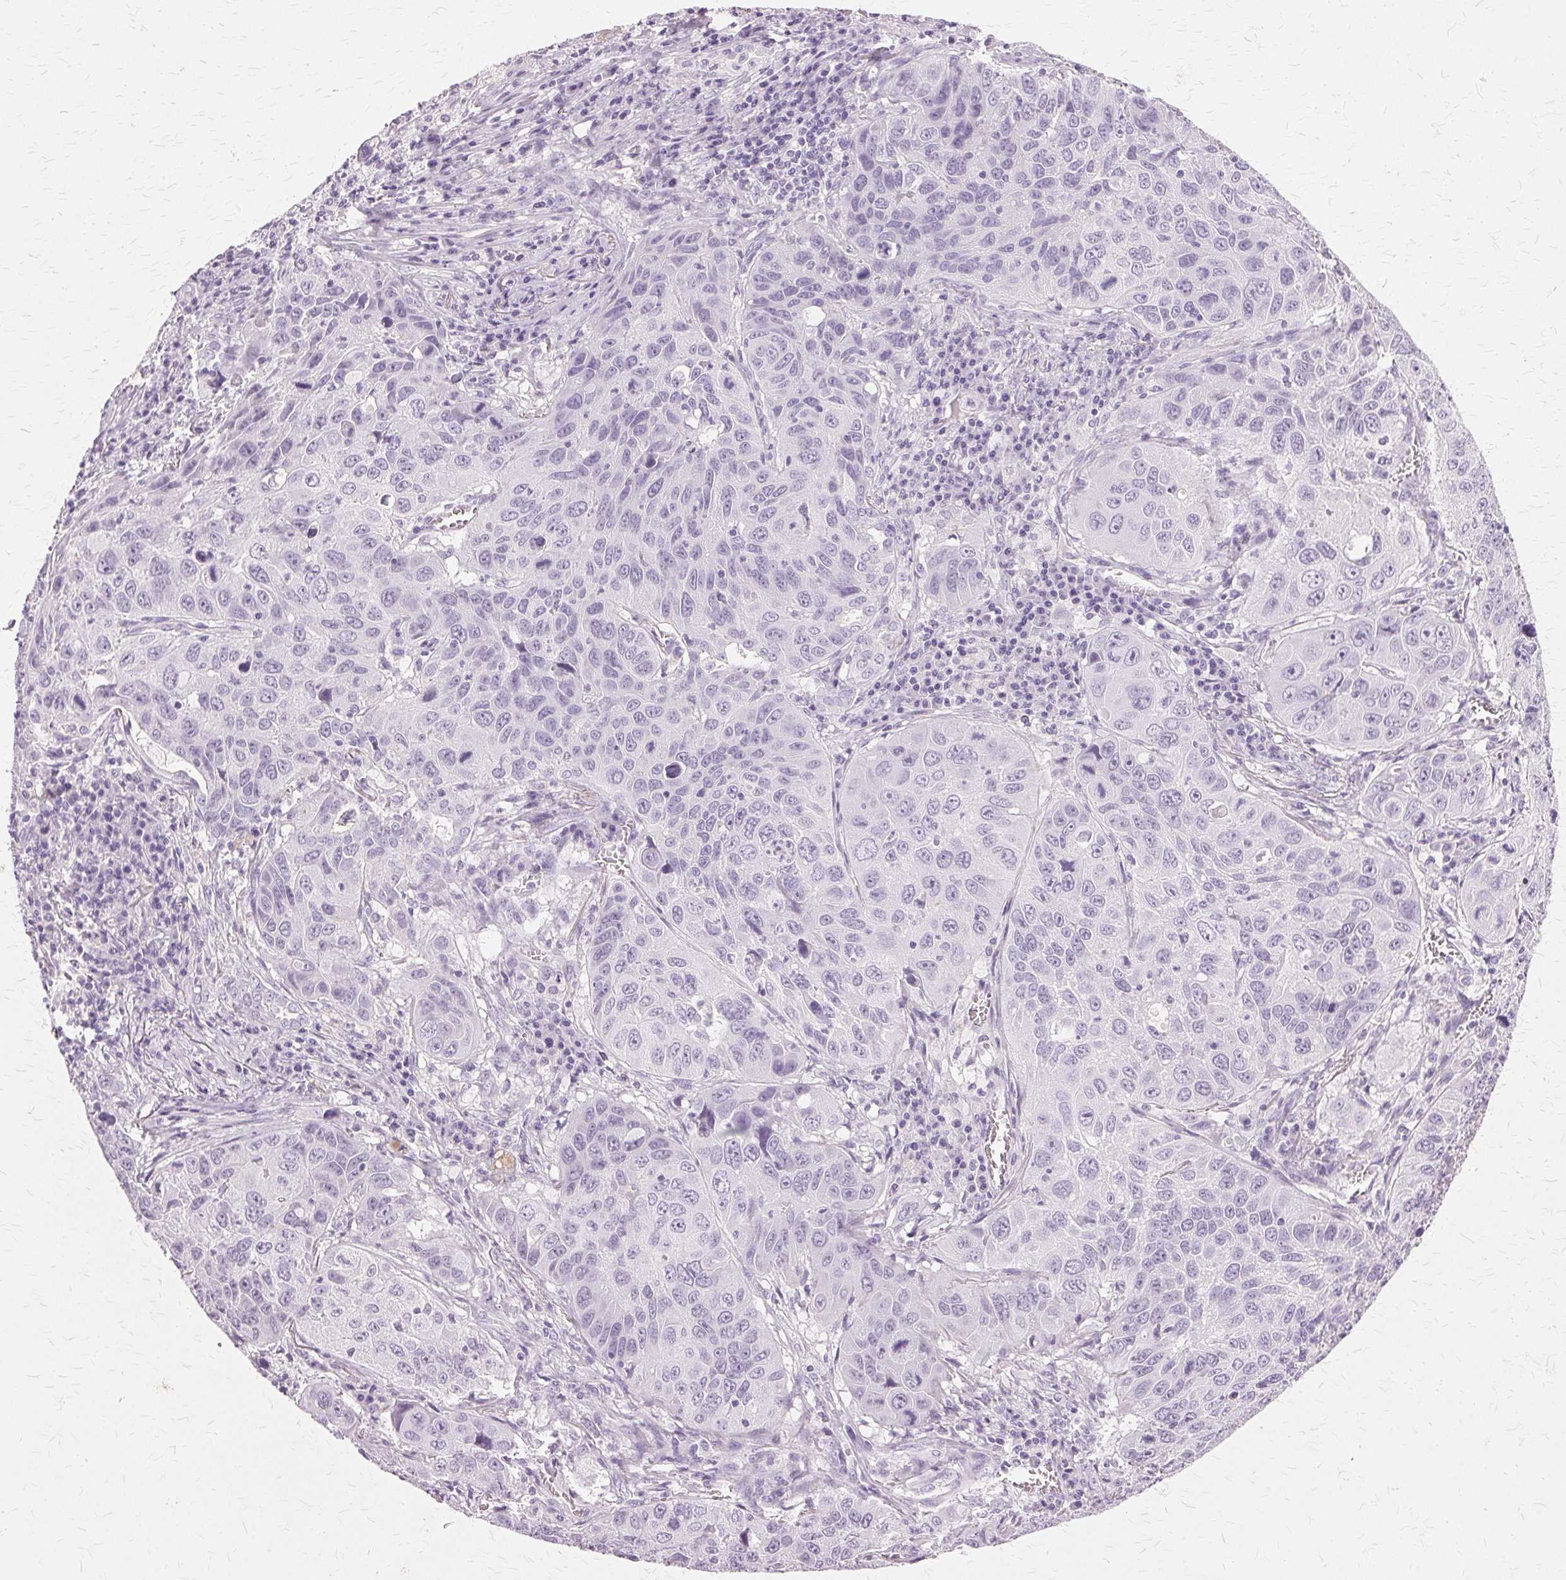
{"staining": {"intensity": "negative", "quantity": "none", "location": "none"}, "tissue": "lung cancer", "cell_type": "Tumor cells", "image_type": "cancer", "snomed": [{"axis": "morphology", "description": "Squamous cell carcinoma, NOS"}, {"axis": "topography", "description": "Lung"}], "caption": "This is an IHC histopathology image of lung squamous cell carcinoma. There is no staining in tumor cells.", "gene": "SLC45A3", "patient": {"sex": "female", "age": 61}}